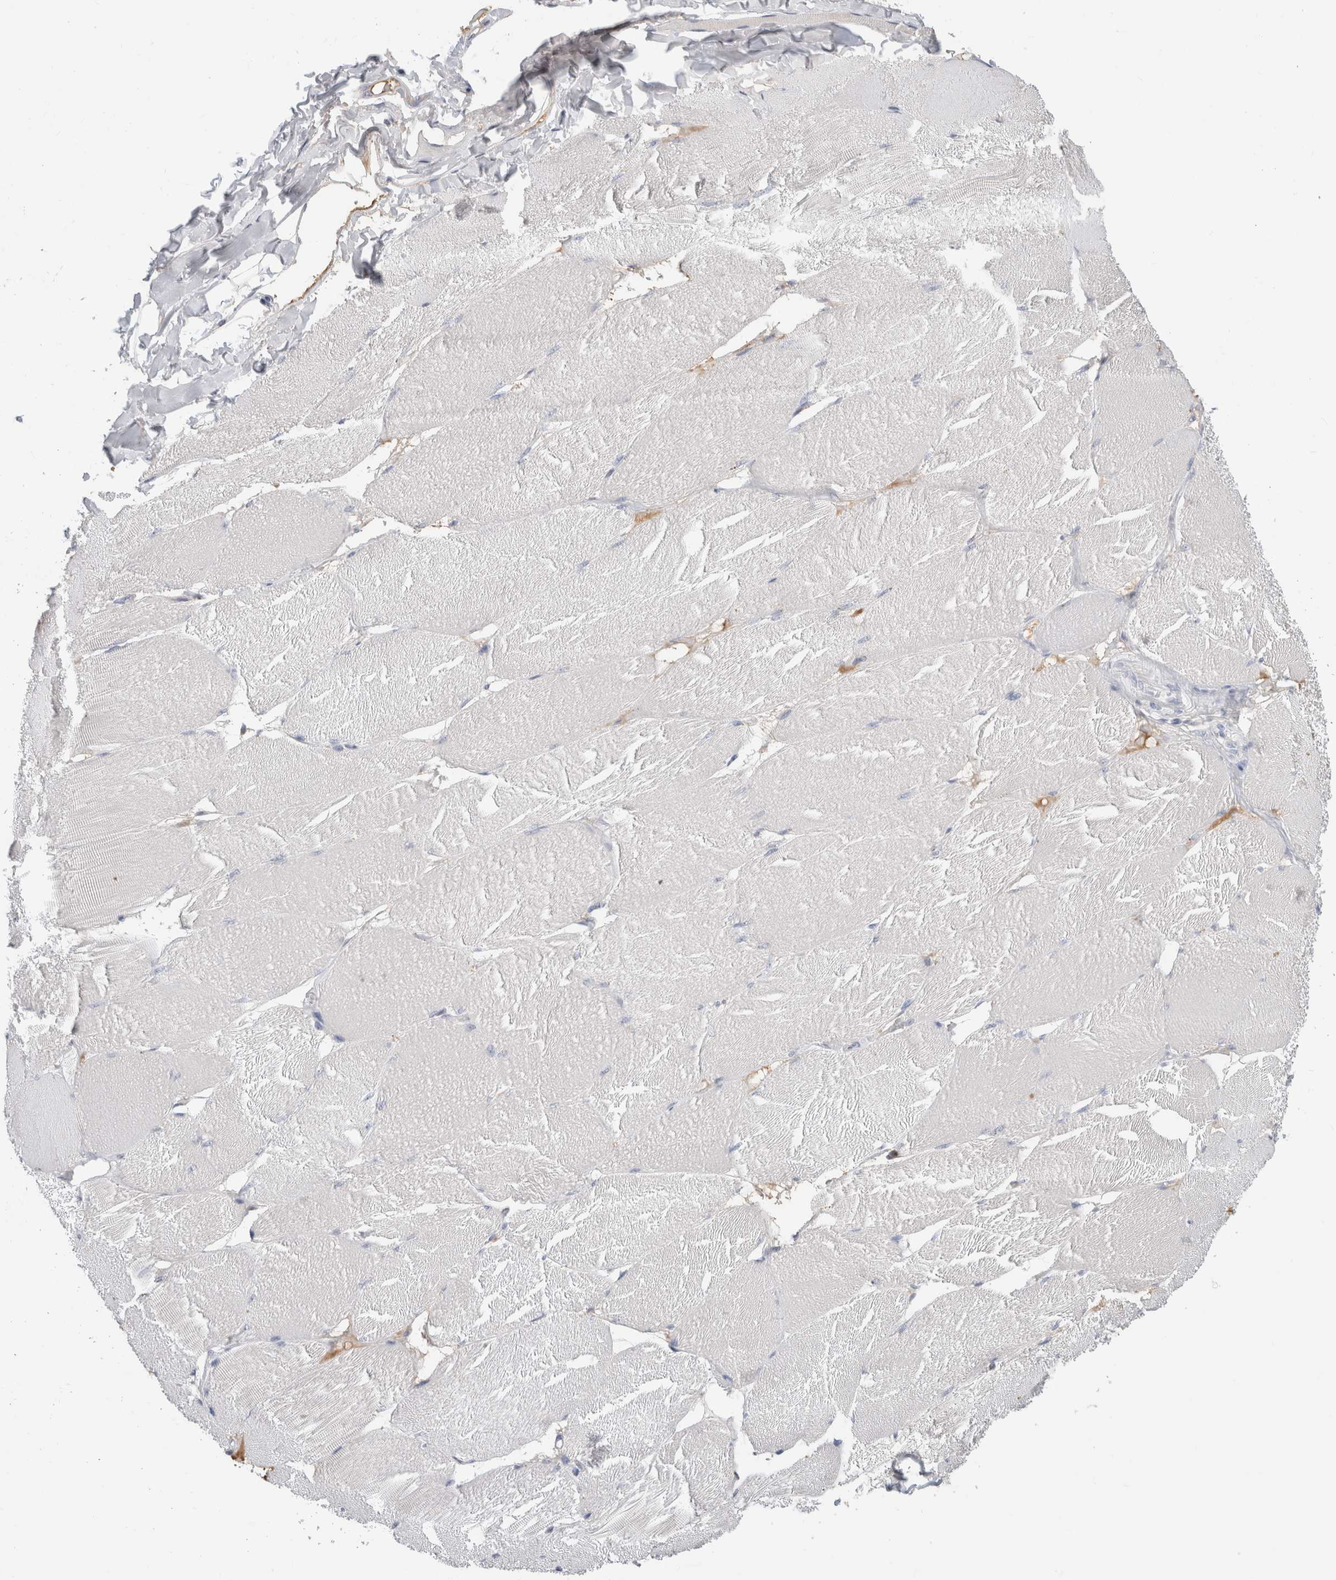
{"staining": {"intensity": "negative", "quantity": "none", "location": "none"}, "tissue": "skeletal muscle", "cell_type": "Myocytes", "image_type": "normal", "snomed": [{"axis": "morphology", "description": "Normal tissue, NOS"}, {"axis": "topography", "description": "Skin"}, {"axis": "topography", "description": "Skeletal muscle"}], "caption": "Immunohistochemical staining of unremarkable skeletal muscle demonstrates no significant expression in myocytes. Brightfield microscopy of immunohistochemistry stained with DAB (3,3'-diaminobenzidine) (brown) and hematoxylin (blue), captured at high magnification.", "gene": "SCGB1A1", "patient": {"sex": "male", "age": 83}}